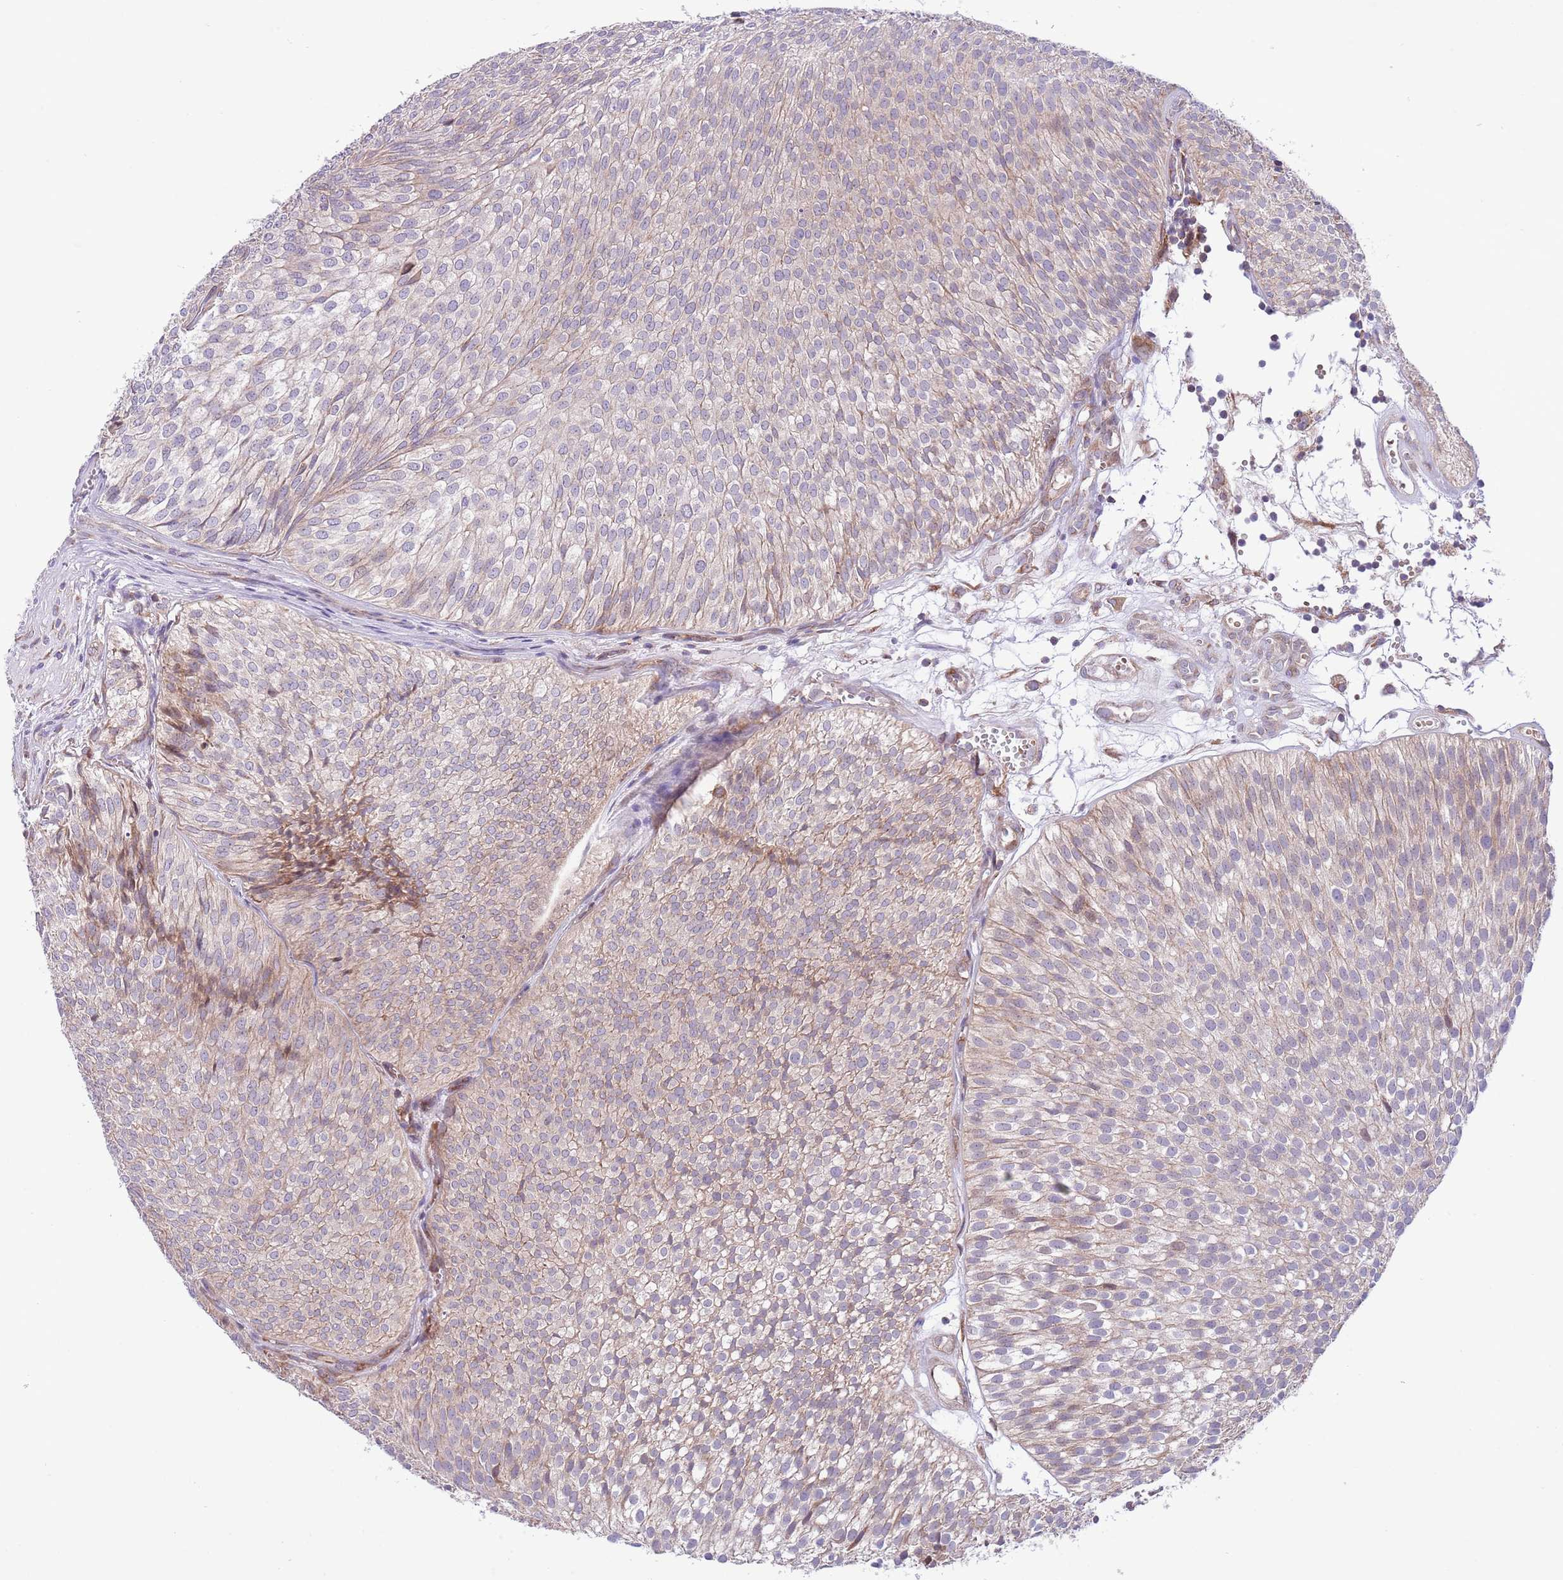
{"staining": {"intensity": "negative", "quantity": "none", "location": "none"}, "tissue": "urothelial cancer", "cell_type": "Tumor cells", "image_type": "cancer", "snomed": [{"axis": "morphology", "description": "Urothelial carcinoma, Low grade"}, {"axis": "topography", "description": "Urinary bladder"}], "caption": "Urothelial cancer was stained to show a protein in brown. There is no significant expression in tumor cells.", "gene": "DAND5", "patient": {"sex": "male", "age": 91}}